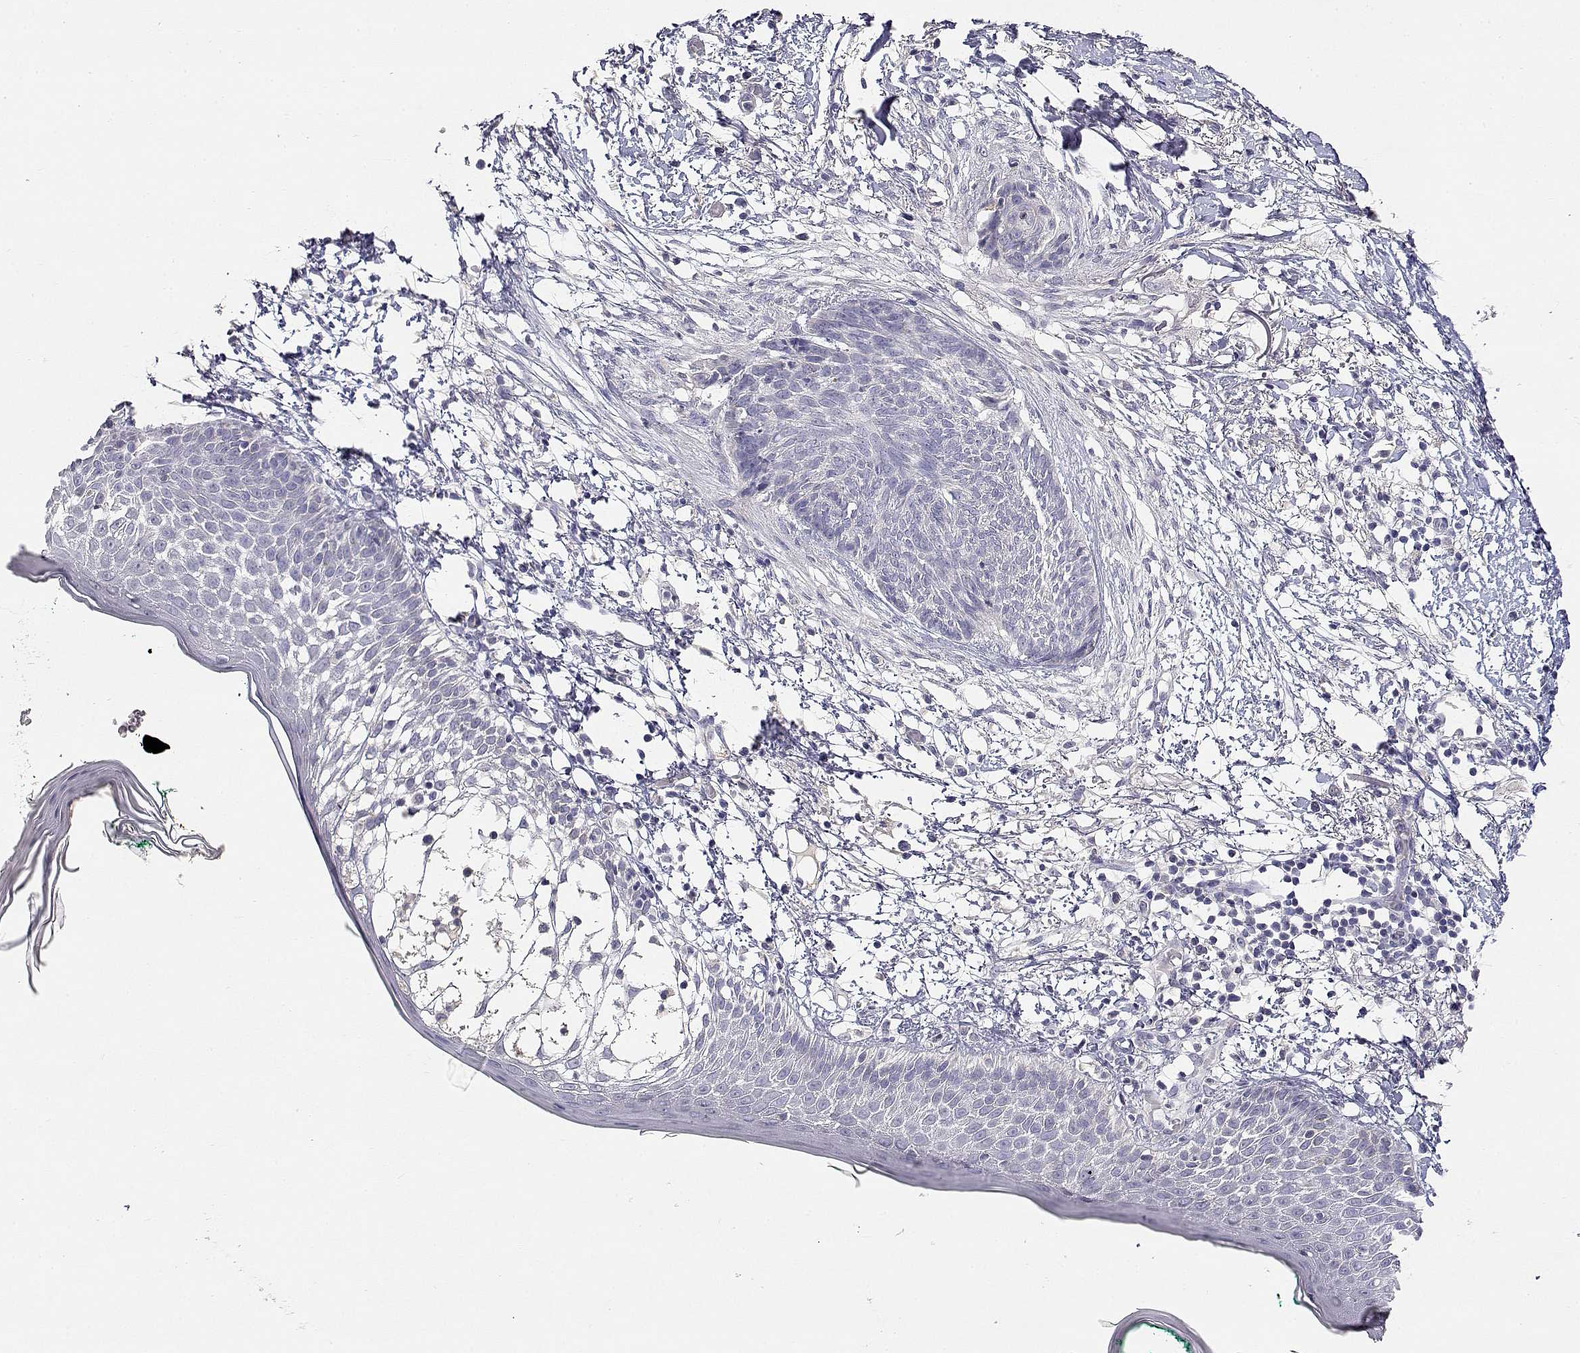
{"staining": {"intensity": "negative", "quantity": "none", "location": "none"}, "tissue": "skin cancer", "cell_type": "Tumor cells", "image_type": "cancer", "snomed": [{"axis": "morphology", "description": "Normal tissue, NOS"}, {"axis": "morphology", "description": "Basal cell carcinoma"}, {"axis": "topography", "description": "Skin"}], "caption": "Immunohistochemistry (IHC) of human skin cancer displays no expression in tumor cells. (Brightfield microscopy of DAB (3,3'-diaminobenzidine) immunohistochemistry (IHC) at high magnification).", "gene": "ADA", "patient": {"sex": "male", "age": 84}}